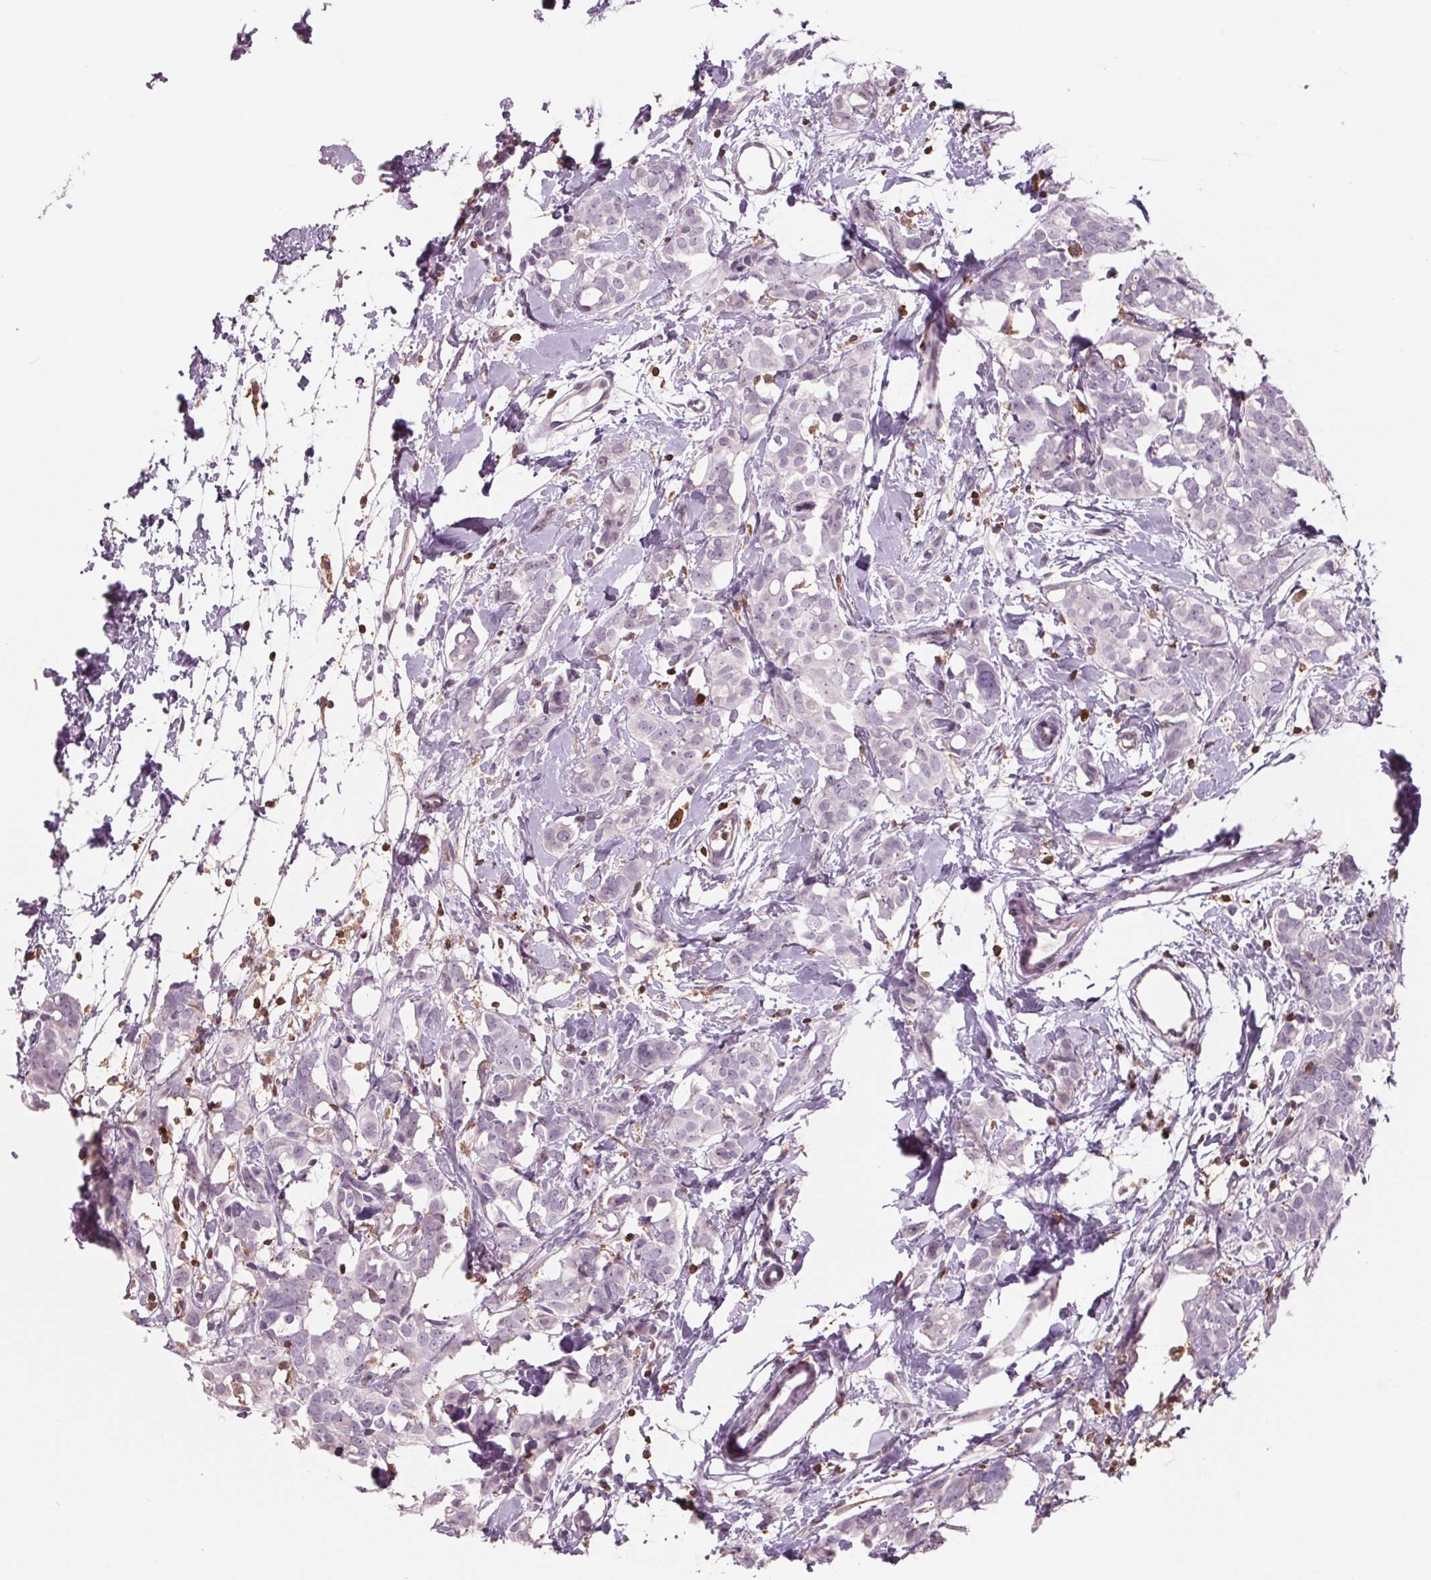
{"staining": {"intensity": "negative", "quantity": "none", "location": "none"}, "tissue": "breast cancer", "cell_type": "Tumor cells", "image_type": "cancer", "snomed": [{"axis": "morphology", "description": "Duct carcinoma"}, {"axis": "topography", "description": "Breast"}], "caption": "Protein analysis of breast cancer reveals no significant staining in tumor cells. Nuclei are stained in blue.", "gene": "ARHGAP25", "patient": {"sex": "female", "age": 40}}